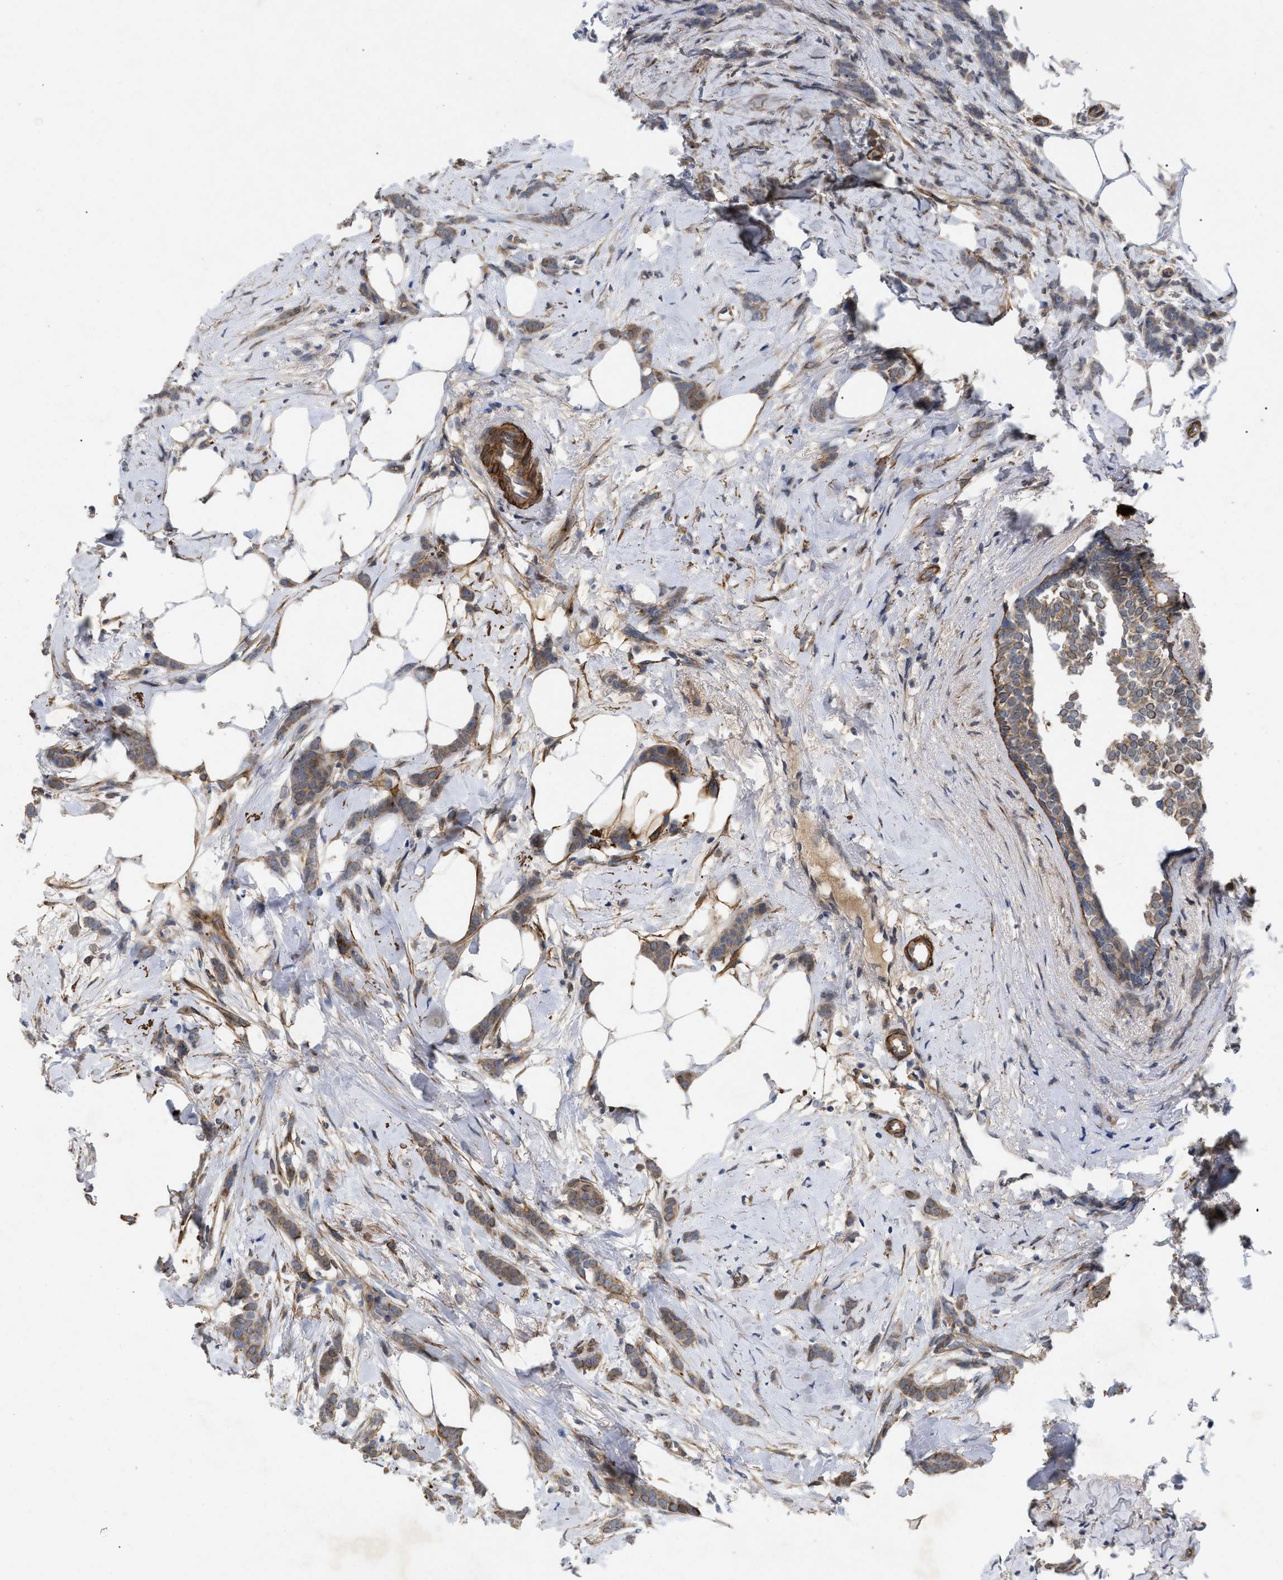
{"staining": {"intensity": "moderate", "quantity": ">75%", "location": "cytoplasmic/membranous"}, "tissue": "breast cancer", "cell_type": "Tumor cells", "image_type": "cancer", "snomed": [{"axis": "morphology", "description": "Lobular carcinoma, in situ"}, {"axis": "morphology", "description": "Lobular carcinoma"}, {"axis": "topography", "description": "Breast"}], "caption": "Breast lobular carcinoma stained with a protein marker demonstrates moderate staining in tumor cells.", "gene": "ST6GALNAC6", "patient": {"sex": "female", "age": 41}}